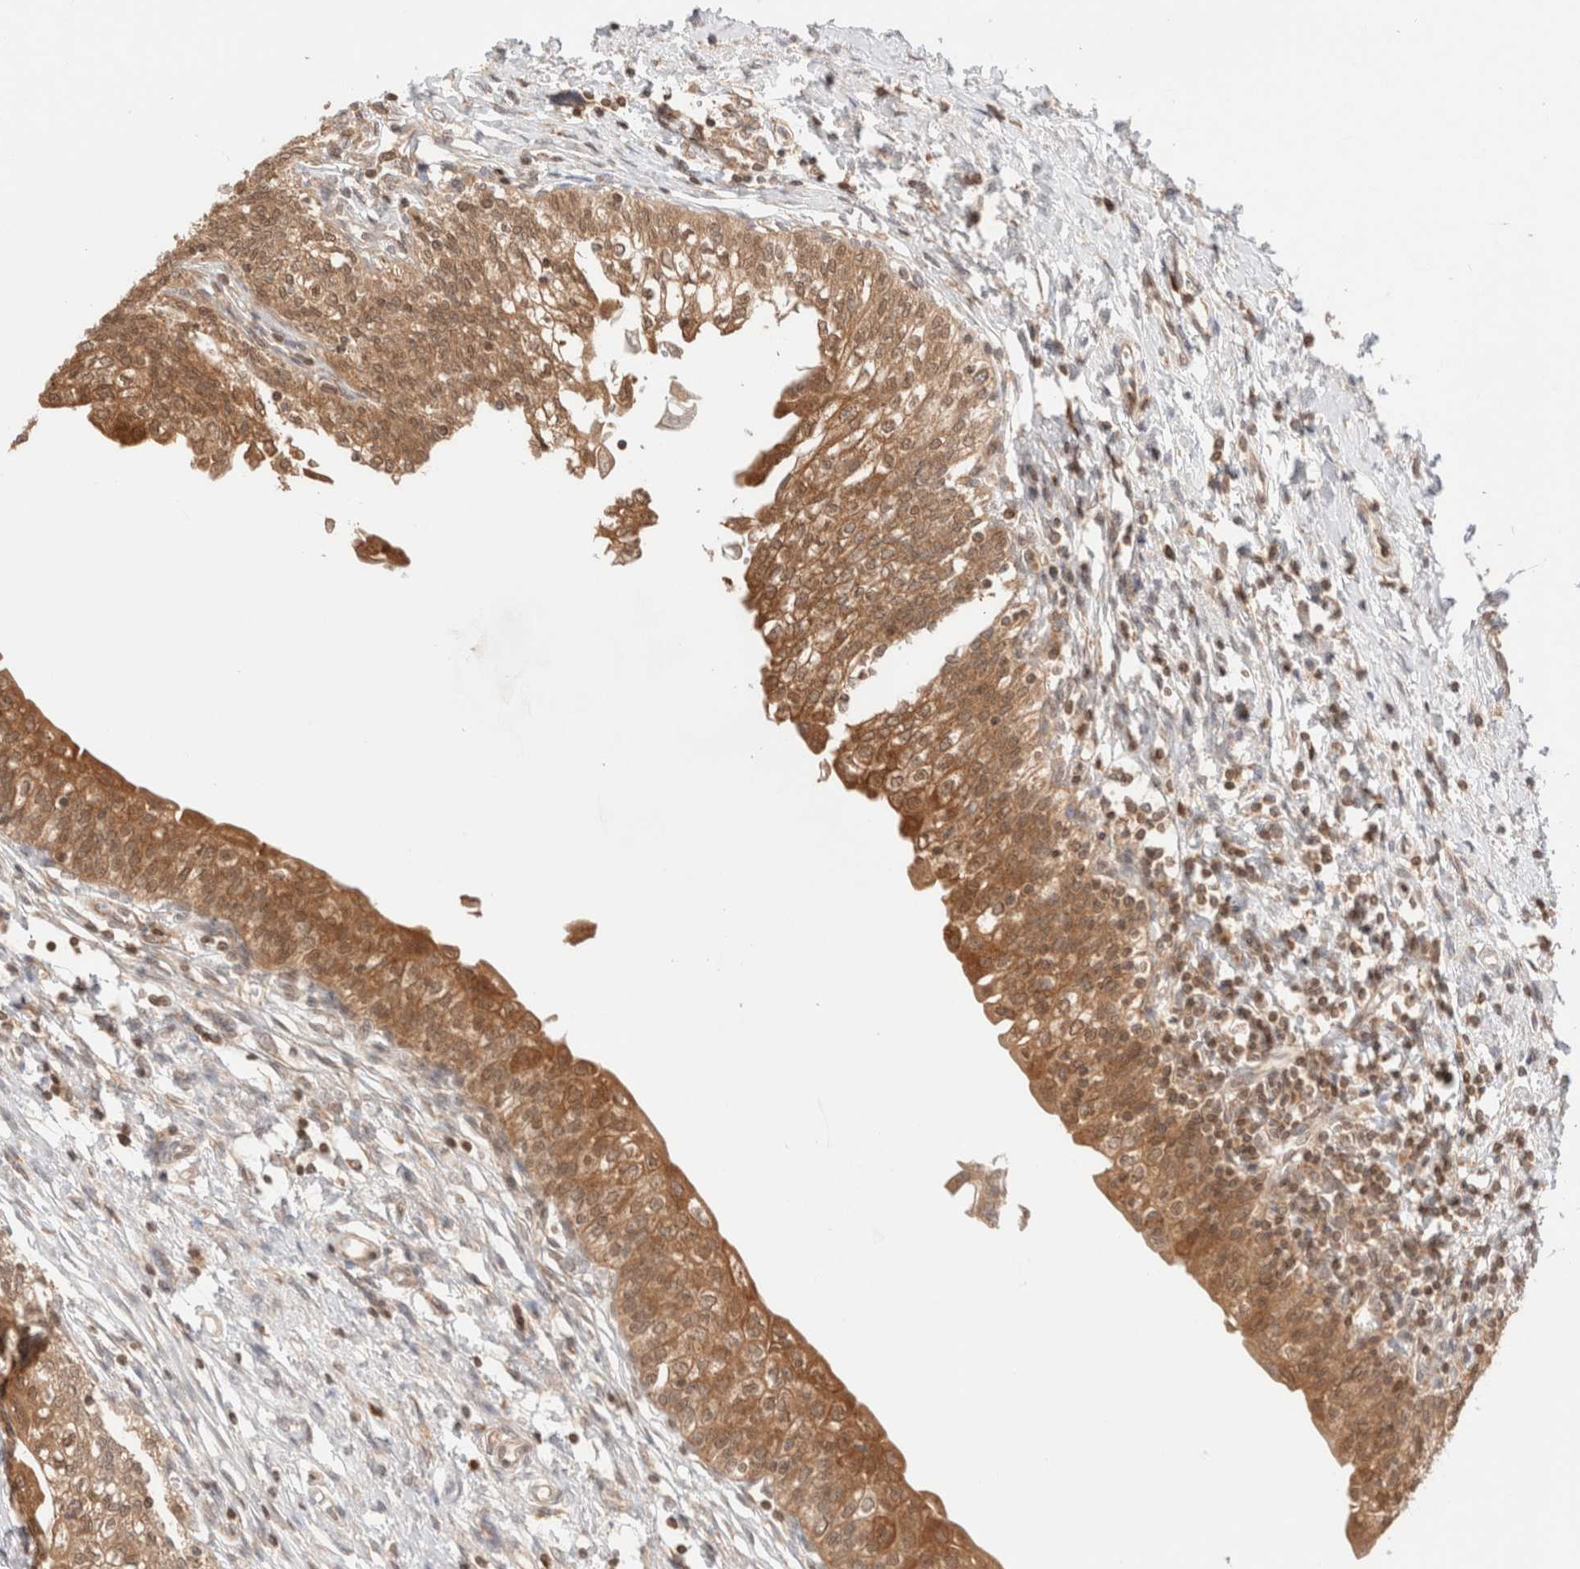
{"staining": {"intensity": "moderate", "quantity": ">75%", "location": "cytoplasmic/membranous"}, "tissue": "urinary bladder", "cell_type": "Urothelial cells", "image_type": "normal", "snomed": [{"axis": "morphology", "description": "Normal tissue, NOS"}, {"axis": "topography", "description": "Urinary bladder"}], "caption": "Immunohistochemical staining of benign urinary bladder reveals moderate cytoplasmic/membranous protein expression in about >75% of urothelial cells. Nuclei are stained in blue.", "gene": "XKR4", "patient": {"sex": "male", "age": 55}}